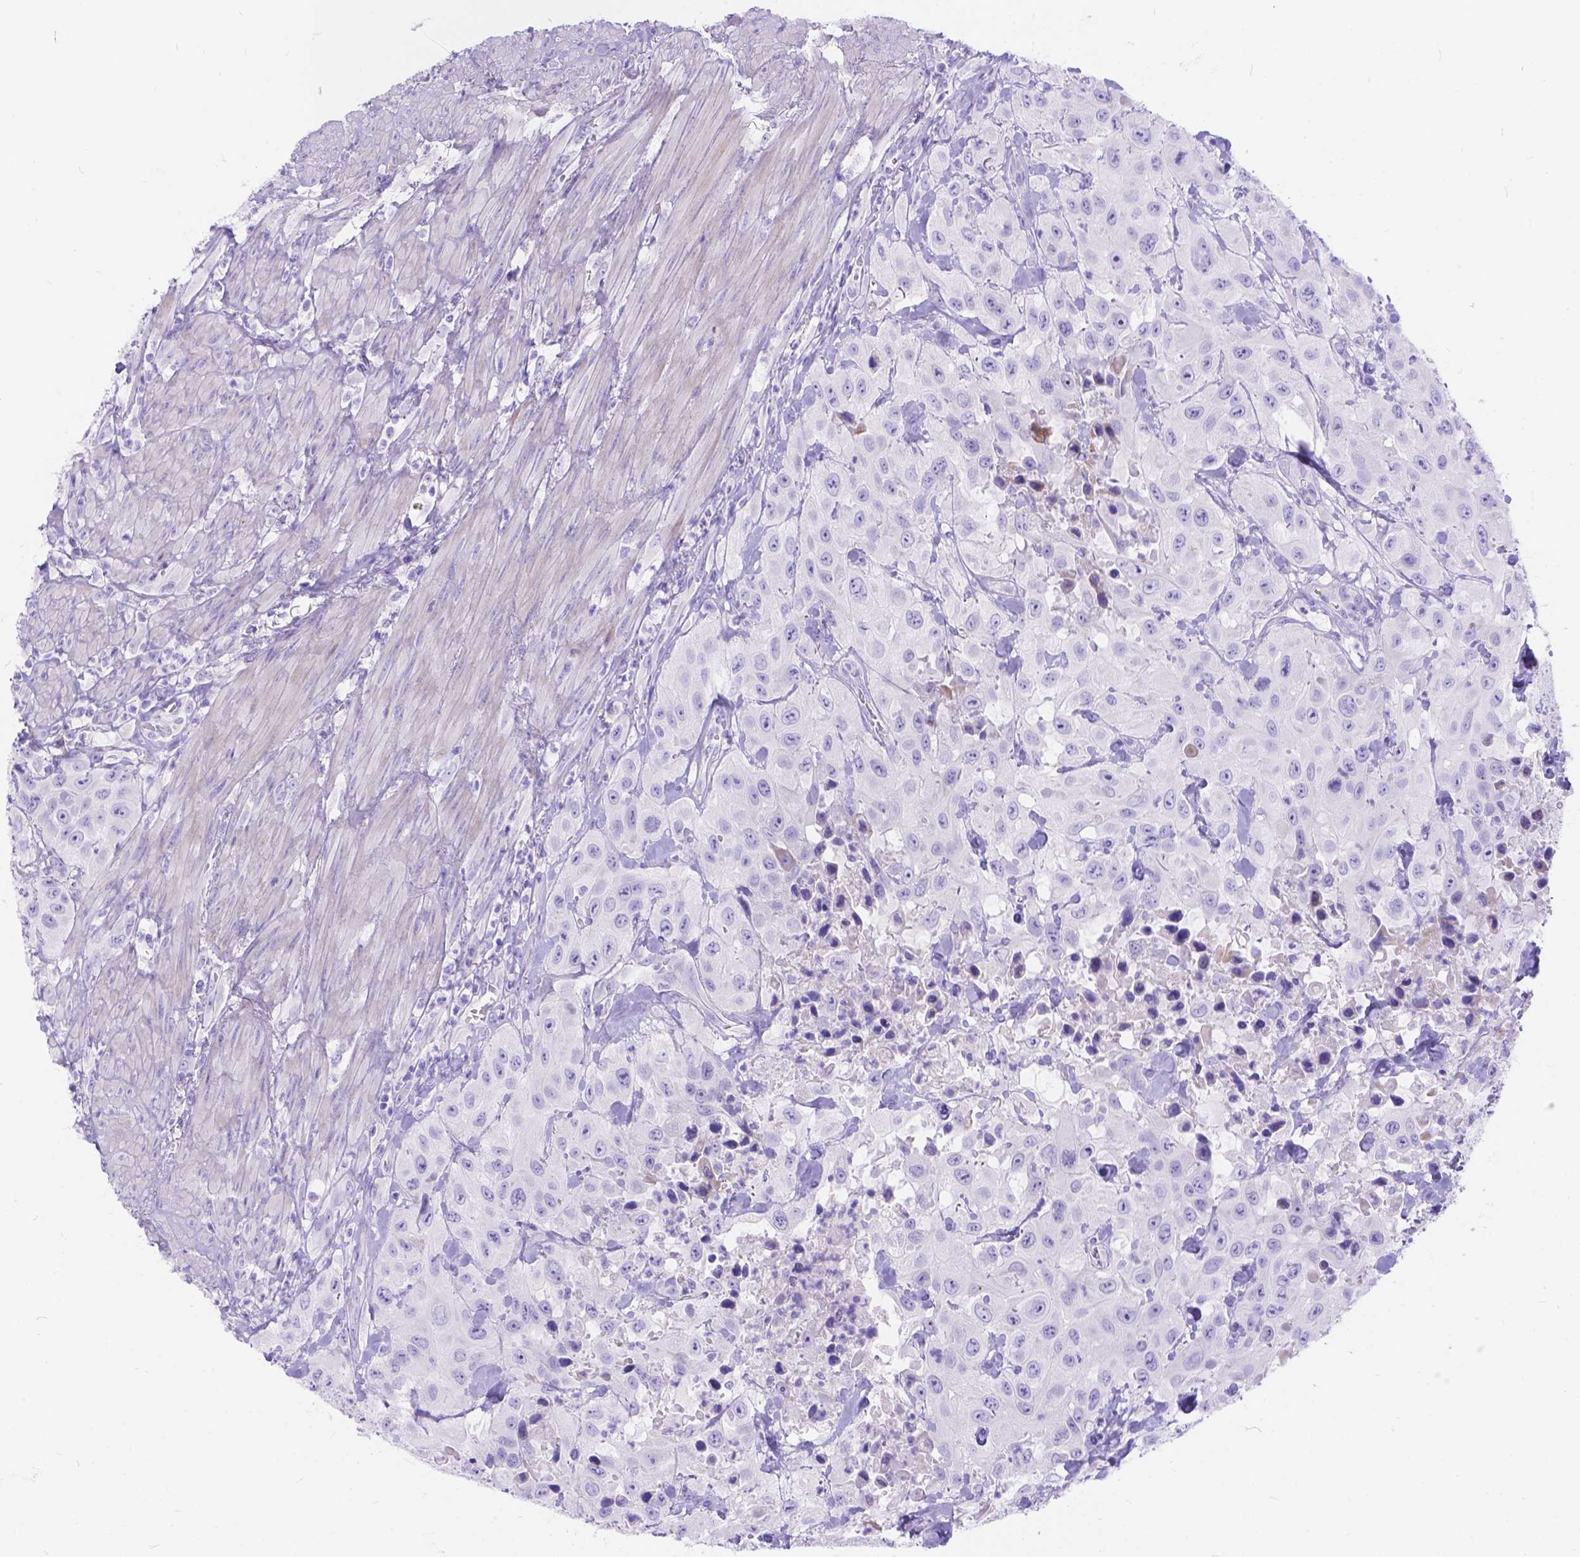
{"staining": {"intensity": "negative", "quantity": "none", "location": "none"}, "tissue": "urothelial cancer", "cell_type": "Tumor cells", "image_type": "cancer", "snomed": [{"axis": "morphology", "description": "Urothelial carcinoma, High grade"}, {"axis": "topography", "description": "Urinary bladder"}], "caption": "An IHC micrograph of urothelial cancer is shown. There is no staining in tumor cells of urothelial cancer.", "gene": "KLHL10", "patient": {"sex": "male", "age": 79}}